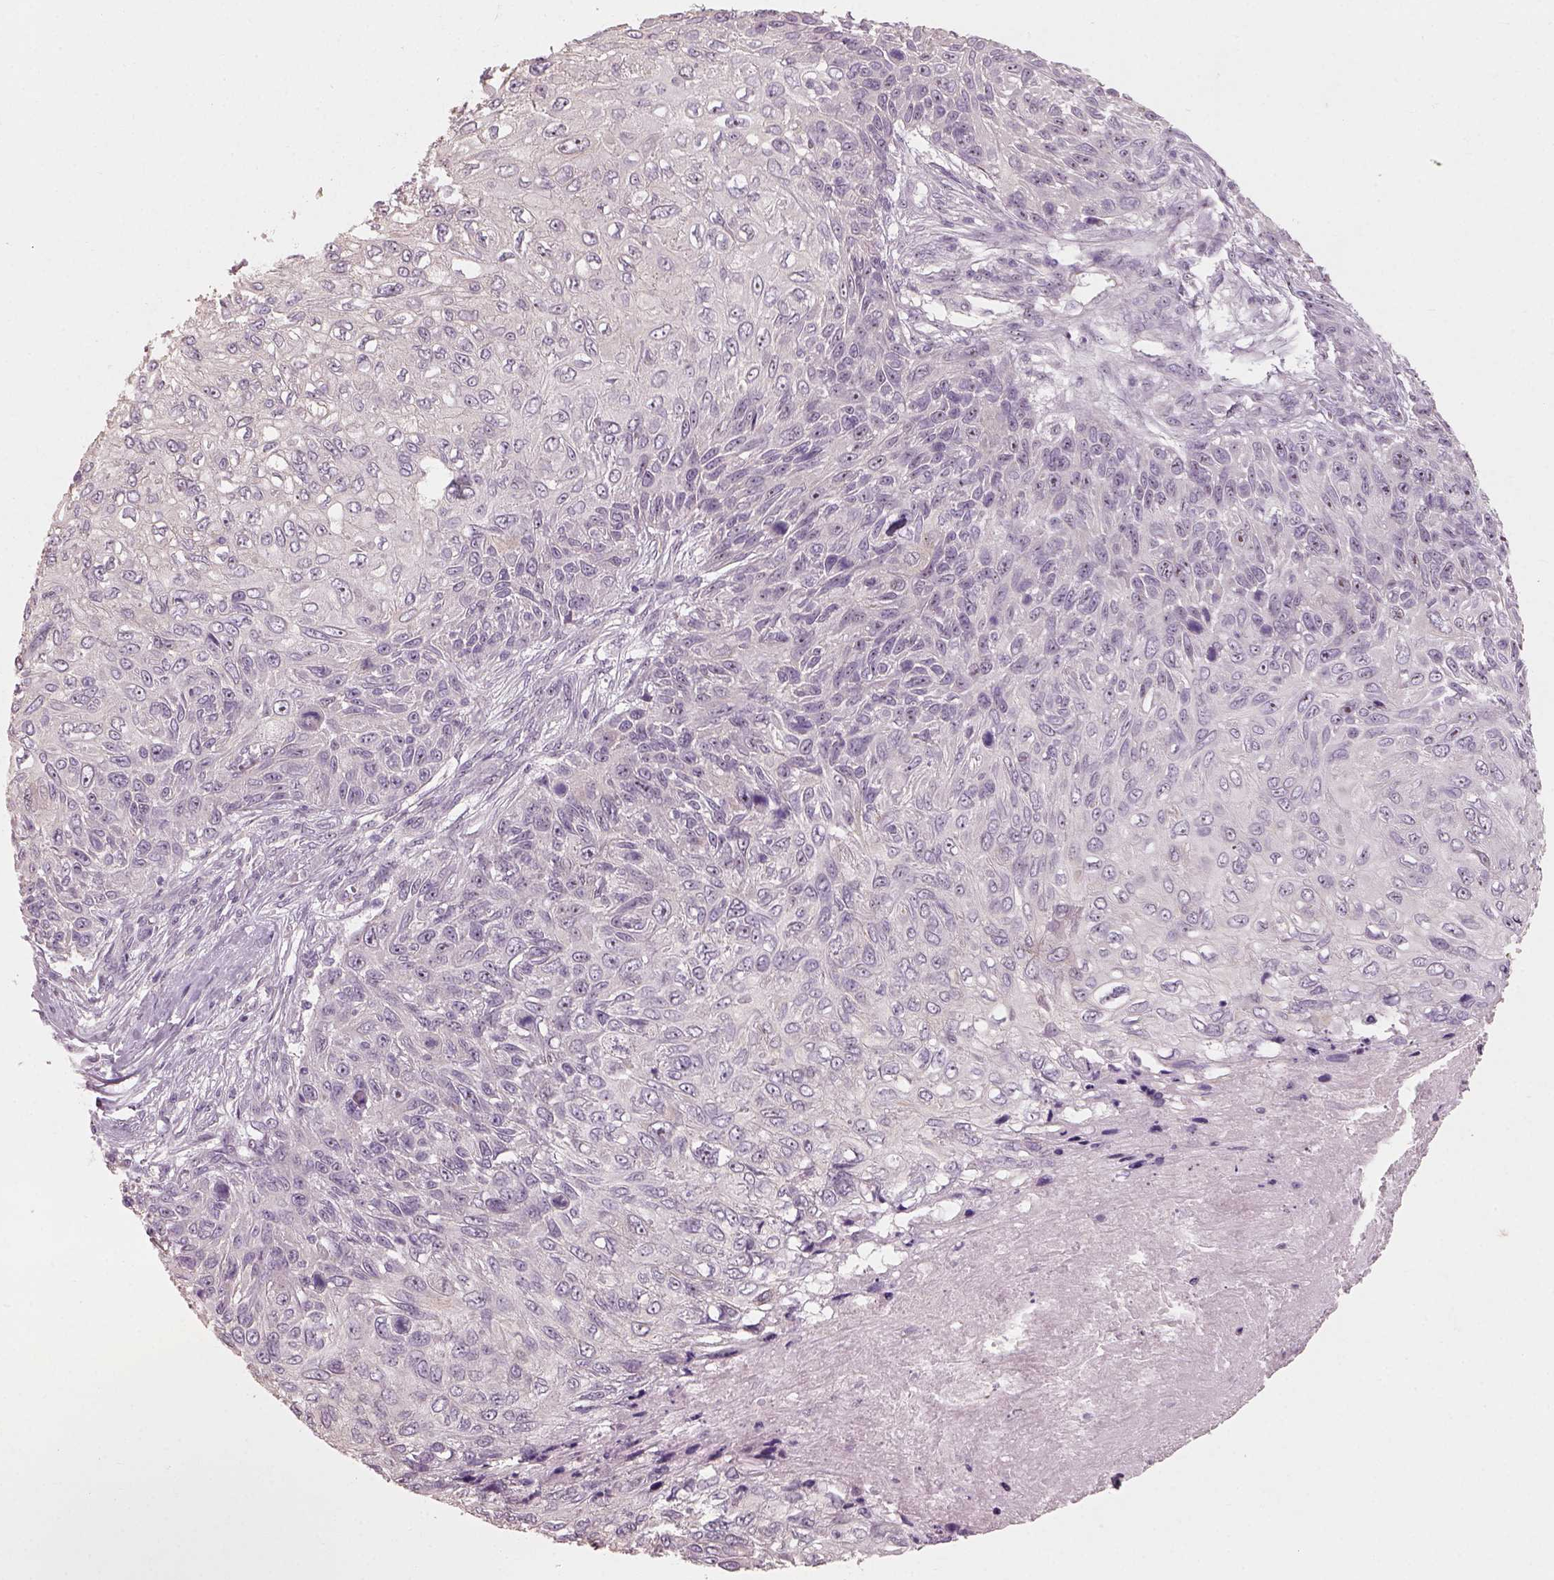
{"staining": {"intensity": "negative", "quantity": "none", "location": "none"}, "tissue": "skin cancer", "cell_type": "Tumor cells", "image_type": "cancer", "snomed": [{"axis": "morphology", "description": "Squamous cell carcinoma, NOS"}, {"axis": "topography", "description": "Skin"}], "caption": "The IHC histopathology image has no significant expression in tumor cells of skin cancer (squamous cell carcinoma) tissue. (DAB (3,3'-diaminobenzidine) immunohistochemistry (IHC), high magnification).", "gene": "CDS1", "patient": {"sex": "male", "age": 92}}